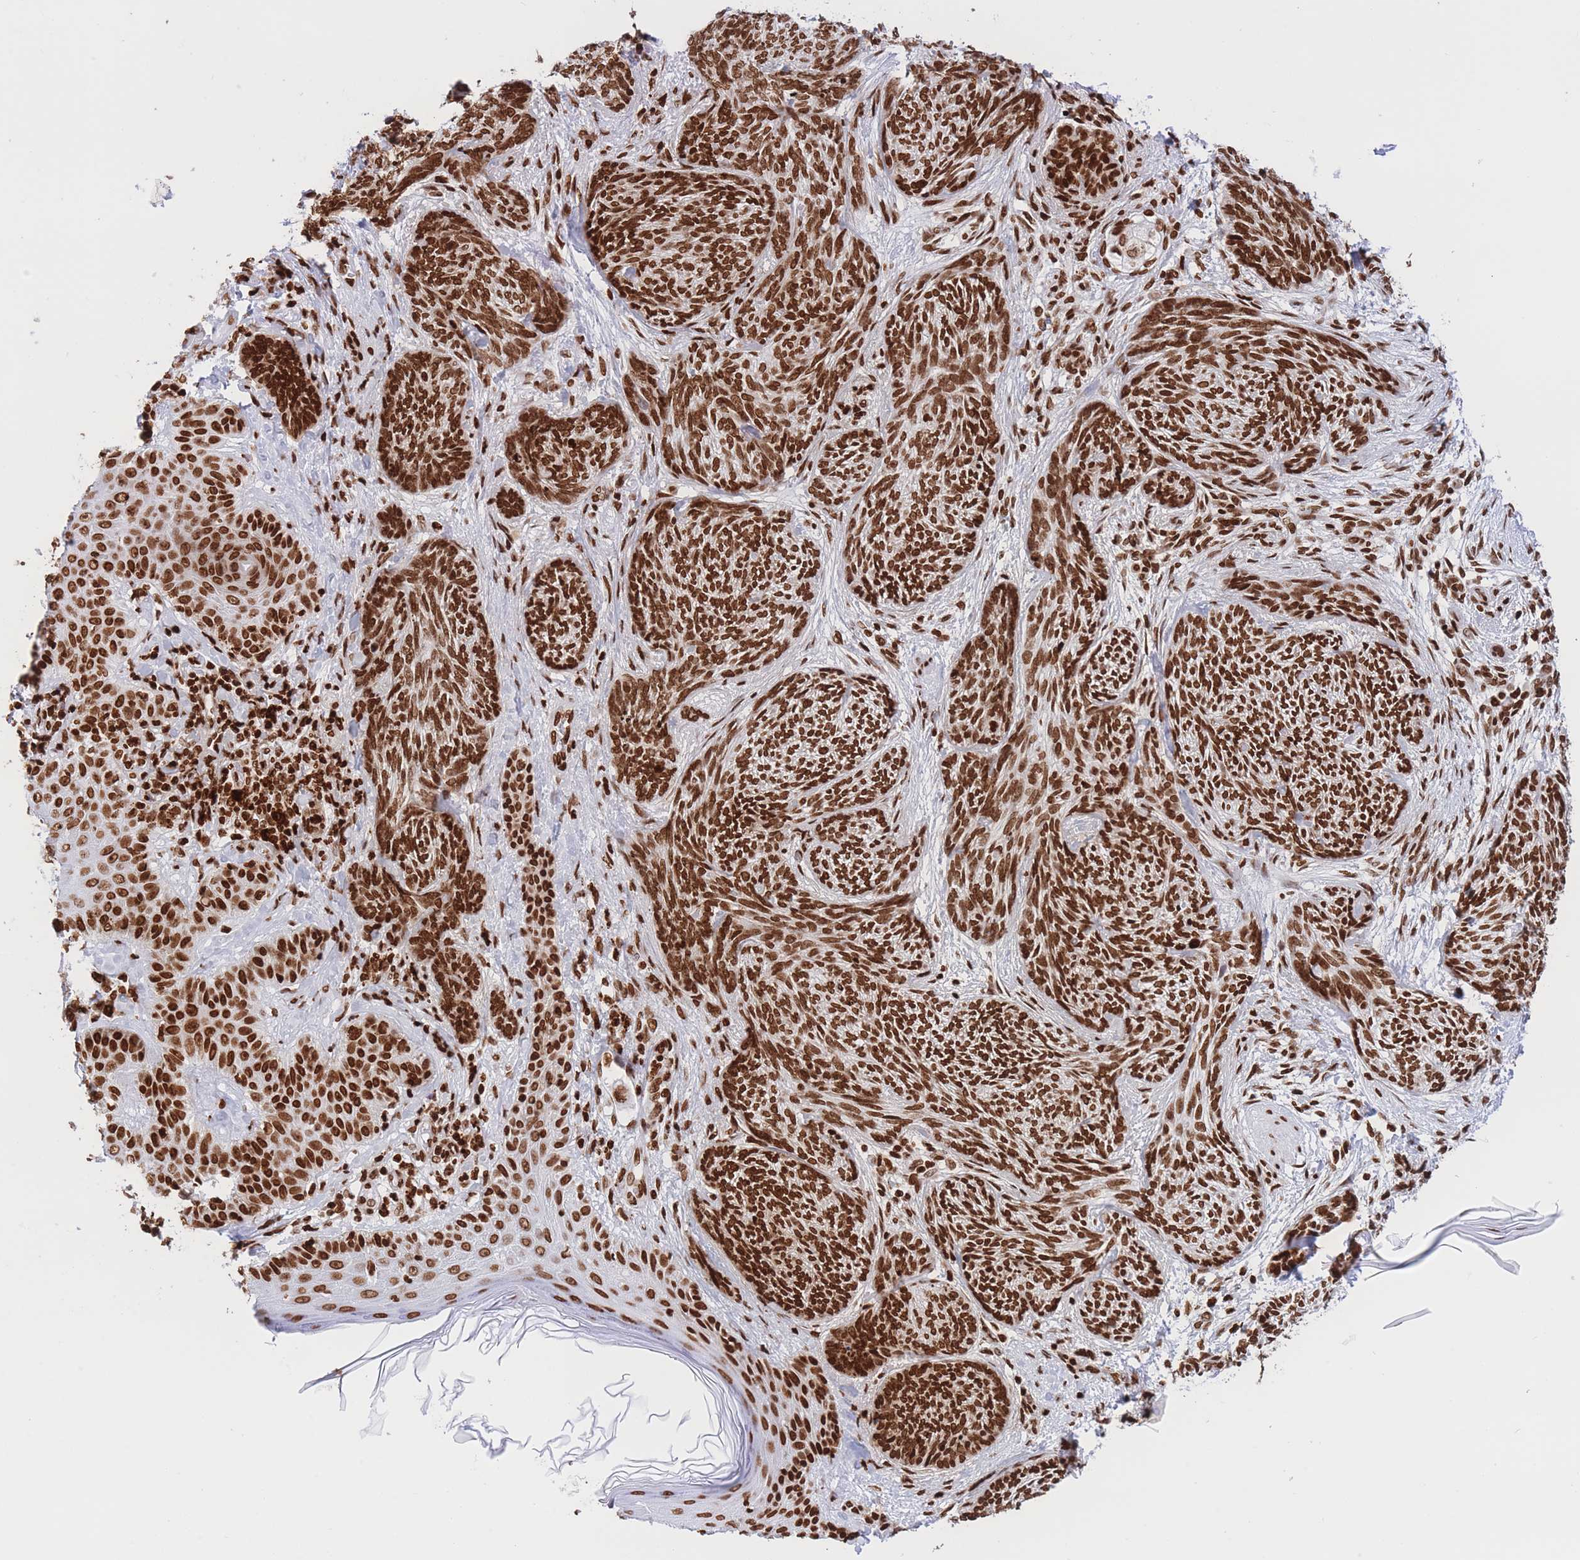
{"staining": {"intensity": "strong", "quantity": ">75%", "location": "nuclear"}, "tissue": "skin cancer", "cell_type": "Tumor cells", "image_type": "cancer", "snomed": [{"axis": "morphology", "description": "Basal cell carcinoma"}, {"axis": "topography", "description": "Skin"}], "caption": "Immunohistochemistry (IHC) histopathology image of human basal cell carcinoma (skin) stained for a protein (brown), which exhibits high levels of strong nuclear expression in approximately >75% of tumor cells.", "gene": "H2BC11", "patient": {"sex": "male", "age": 73}}